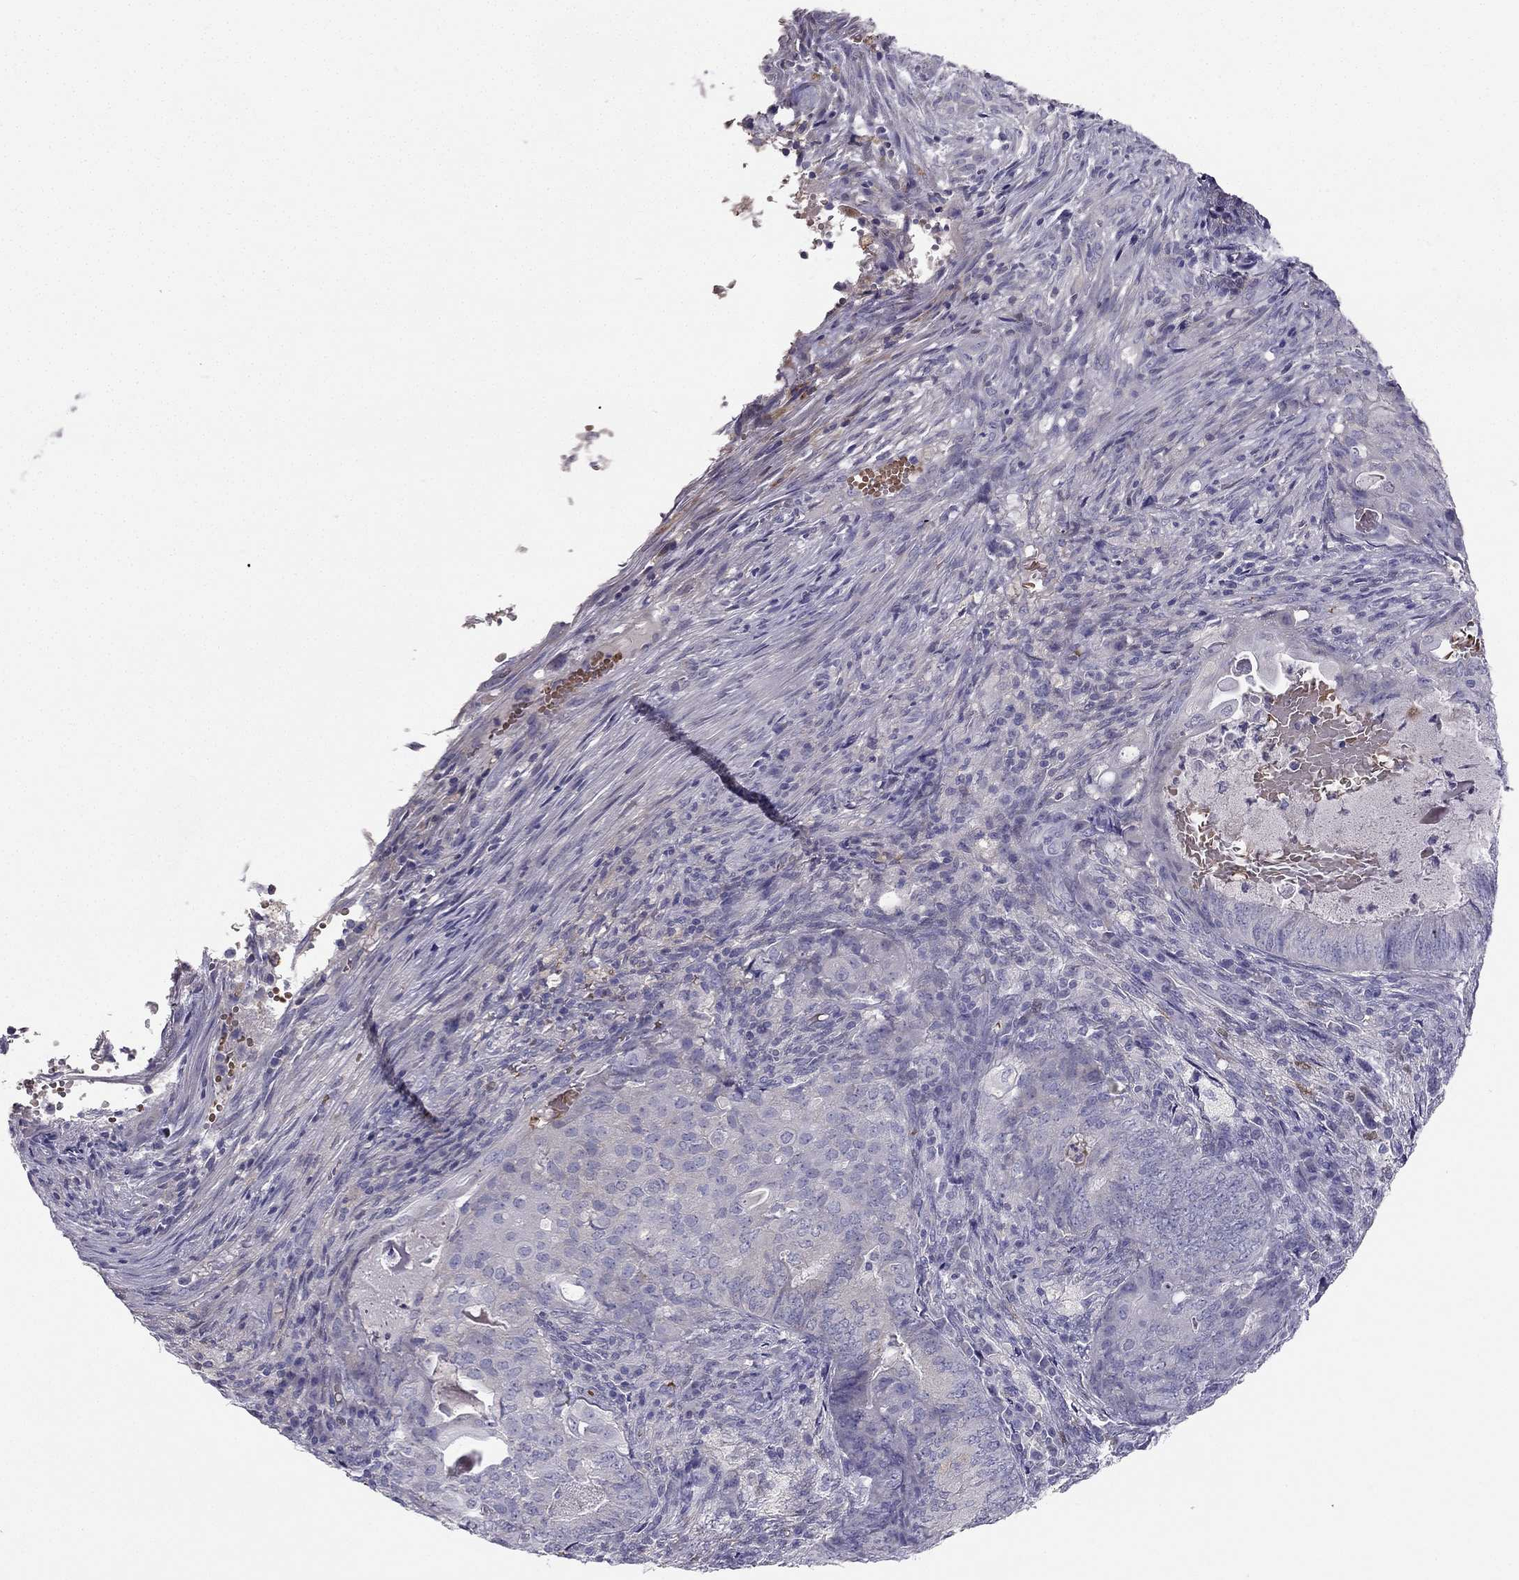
{"staining": {"intensity": "weak", "quantity": "<25%", "location": "cytoplasmic/membranous"}, "tissue": "endometrial cancer", "cell_type": "Tumor cells", "image_type": "cancer", "snomed": [{"axis": "morphology", "description": "Adenocarcinoma, NOS"}, {"axis": "topography", "description": "Endometrium"}], "caption": "The immunohistochemistry (IHC) micrograph has no significant staining in tumor cells of endometrial cancer tissue.", "gene": "RSPH14", "patient": {"sex": "female", "age": 62}}